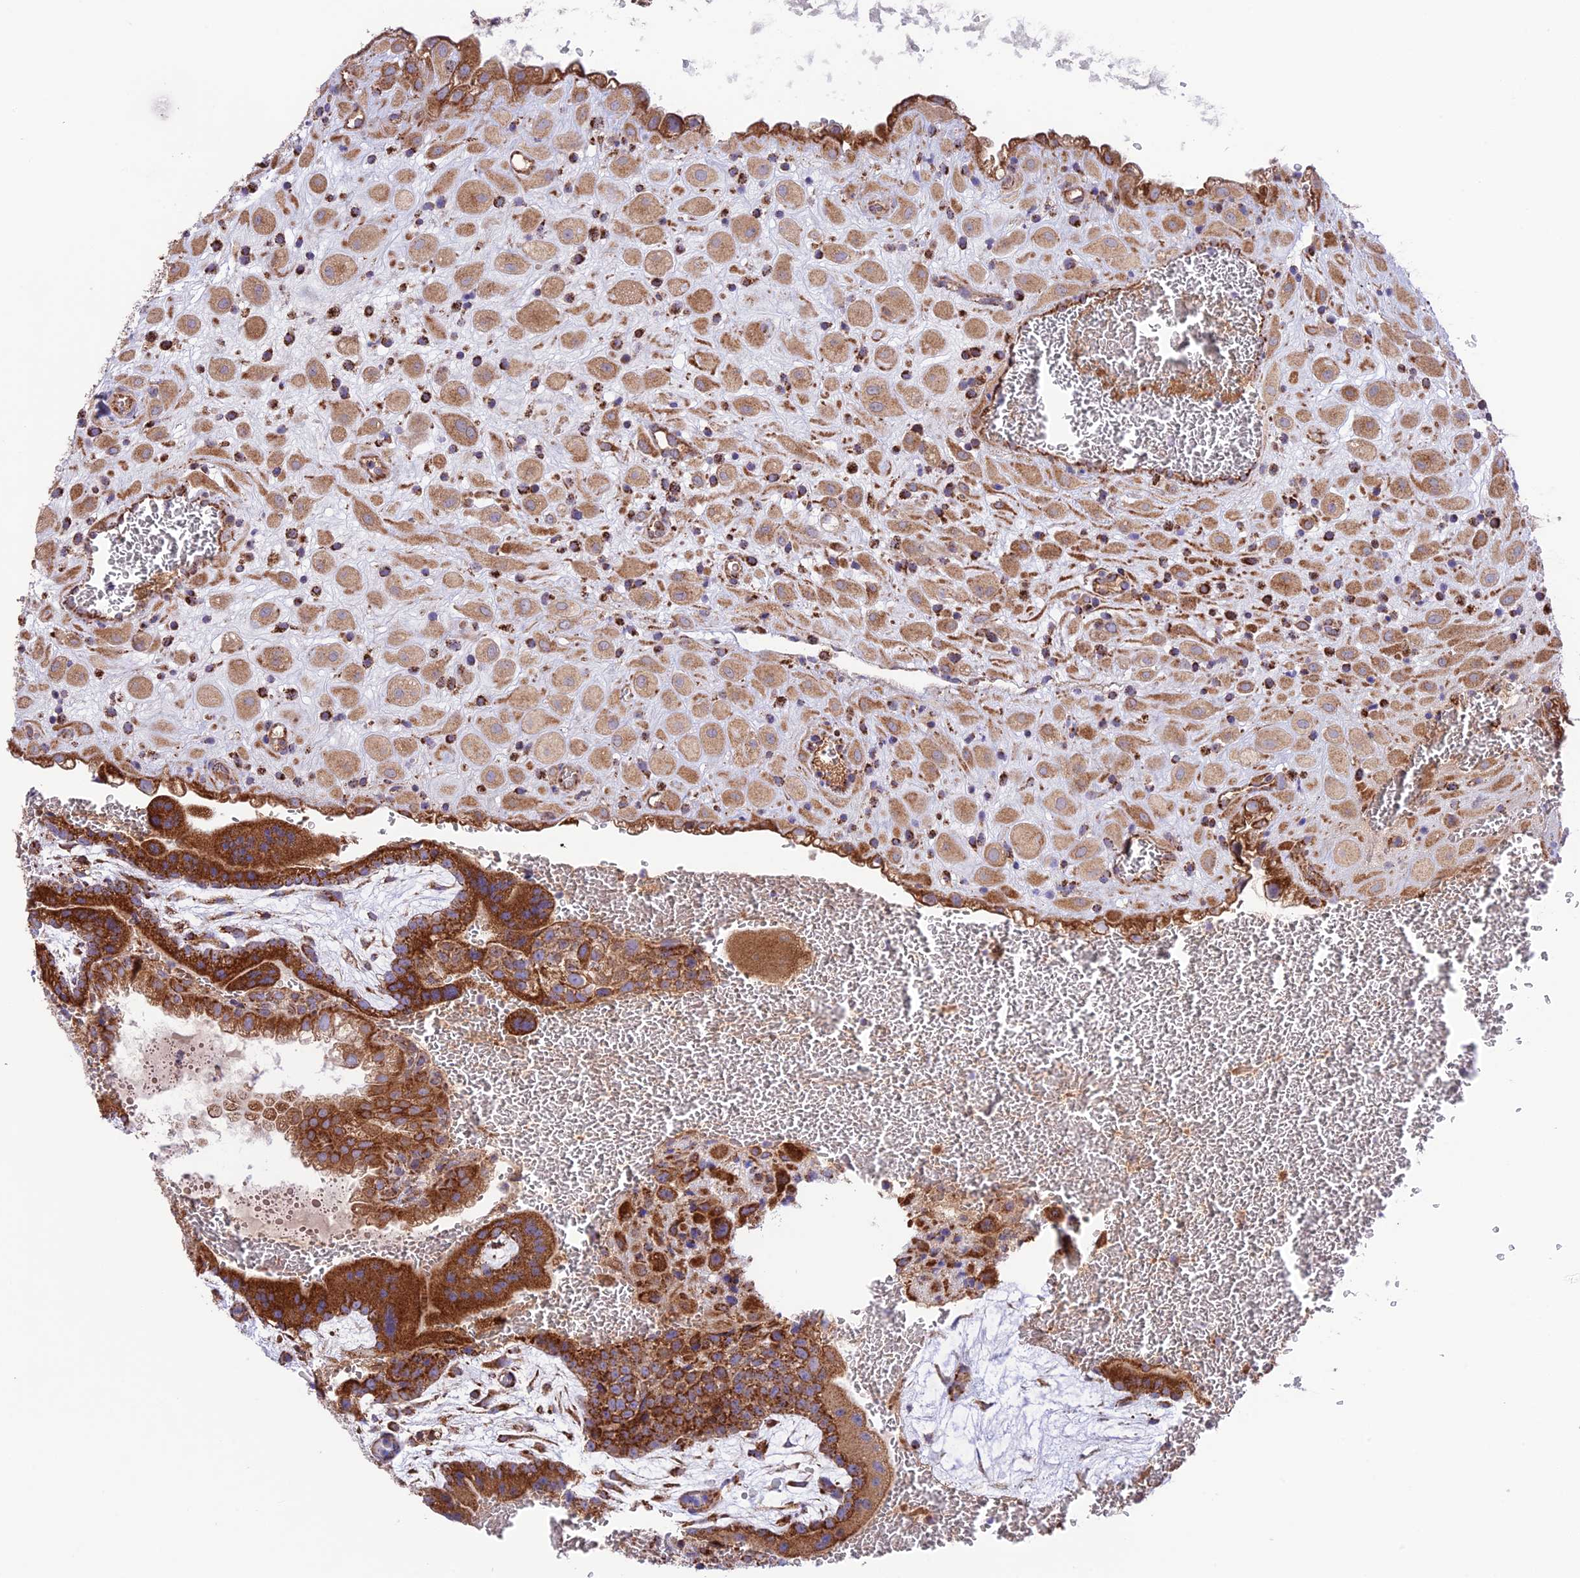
{"staining": {"intensity": "moderate", "quantity": ">75%", "location": "cytoplasmic/membranous"}, "tissue": "placenta", "cell_type": "Decidual cells", "image_type": "normal", "snomed": [{"axis": "morphology", "description": "Normal tissue, NOS"}, {"axis": "topography", "description": "Placenta"}], "caption": "Moderate cytoplasmic/membranous staining for a protein is identified in about >75% of decidual cells of unremarkable placenta using immunohistochemistry (IHC).", "gene": "UAP1L1", "patient": {"sex": "female", "age": 35}}